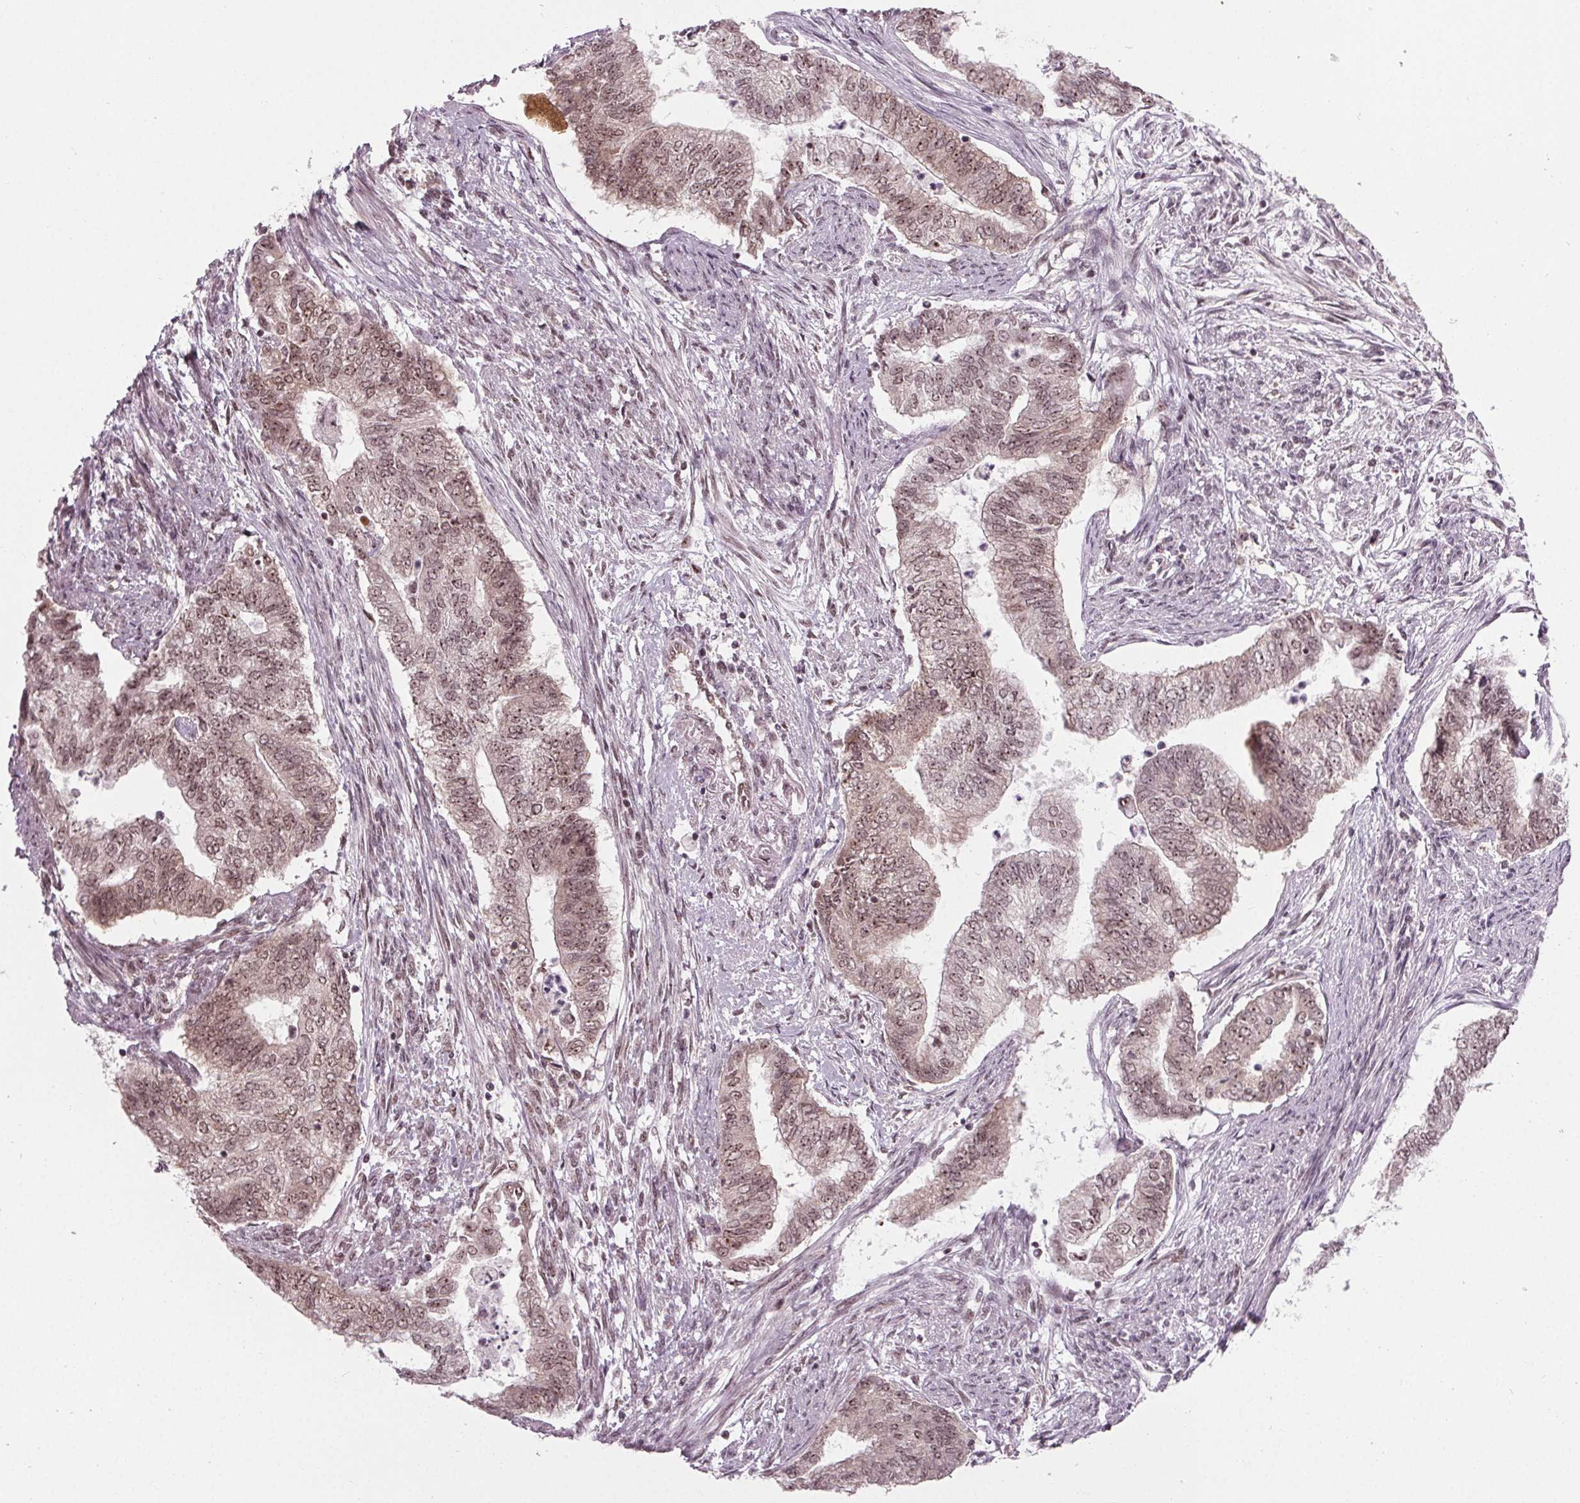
{"staining": {"intensity": "weak", "quantity": ">75%", "location": "nuclear"}, "tissue": "endometrial cancer", "cell_type": "Tumor cells", "image_type": "cancer", "snomed": [{"axis": "morphology", "description": "Adenocarcinoma, NOS"}, {"axis": "topography", "description": "Endometrium"}], "caption": "IHC (DAB) staining of human endometrial adenocarcinoma shows weak nuclear protein staining in approximately >75% of tumor cells.", "gene": "DDX41", "patient": {"sex": "female", "age": 65}}